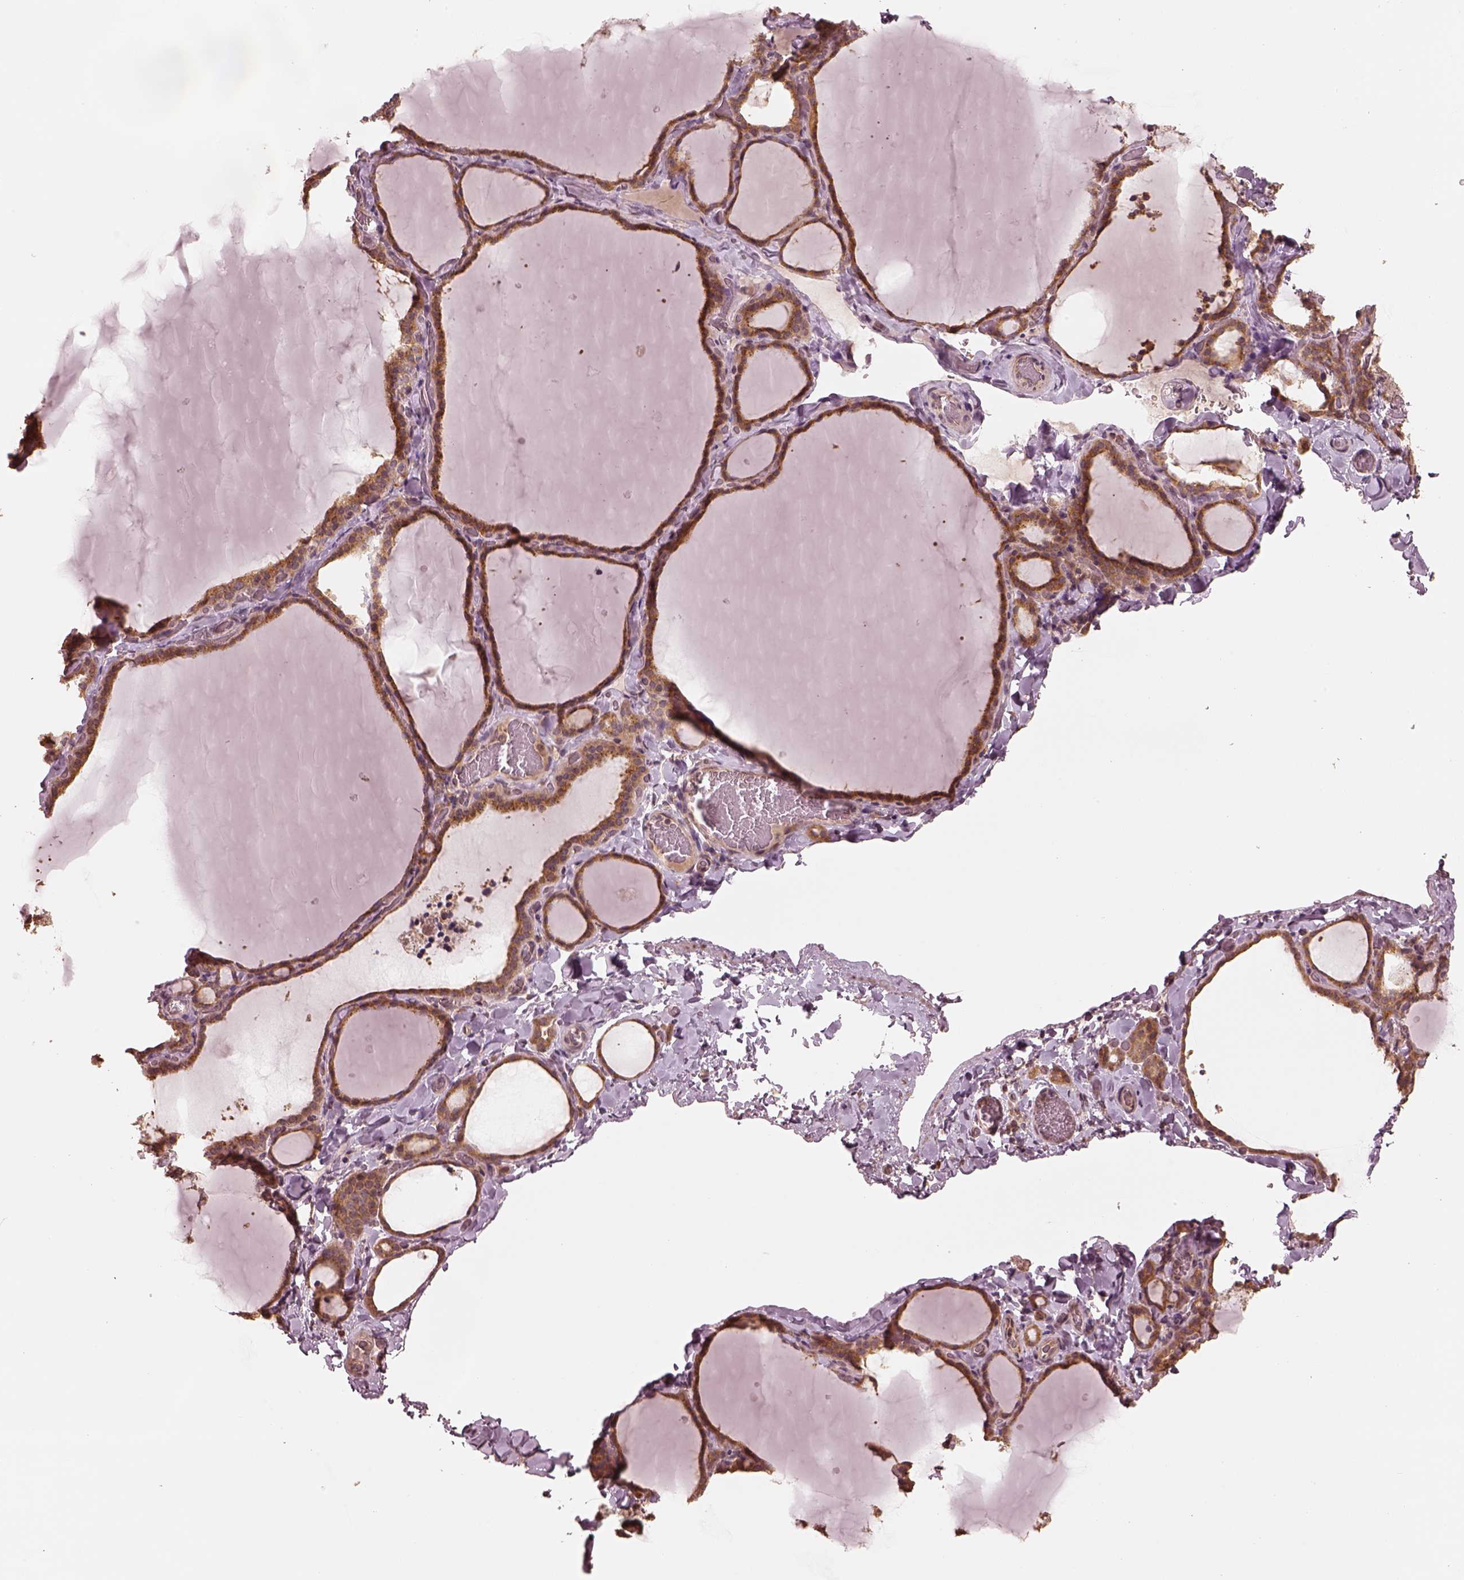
{"staining": {"intensity": "moderate", "quantity": ">75%", "location": "cytoplasmic/membranous"}, "tissue": "thyroid gland", "cell_type": "Glandular cells", "image_type": "normal", "snomed": [{"axis": "morphology", "description": "Normal tissue, NOS"}, {"axis": "topography", "description": "Thyroid gland"}], "caption": "This histopathology image shows immunohistochemistry (IHC) staining of benign thyroid gland, with medium moderate cytoplasmic/membranous staining in about >75% of glandular cells.", "gene": "RPS5", "patient": {"sex": "female", "age": 22}}